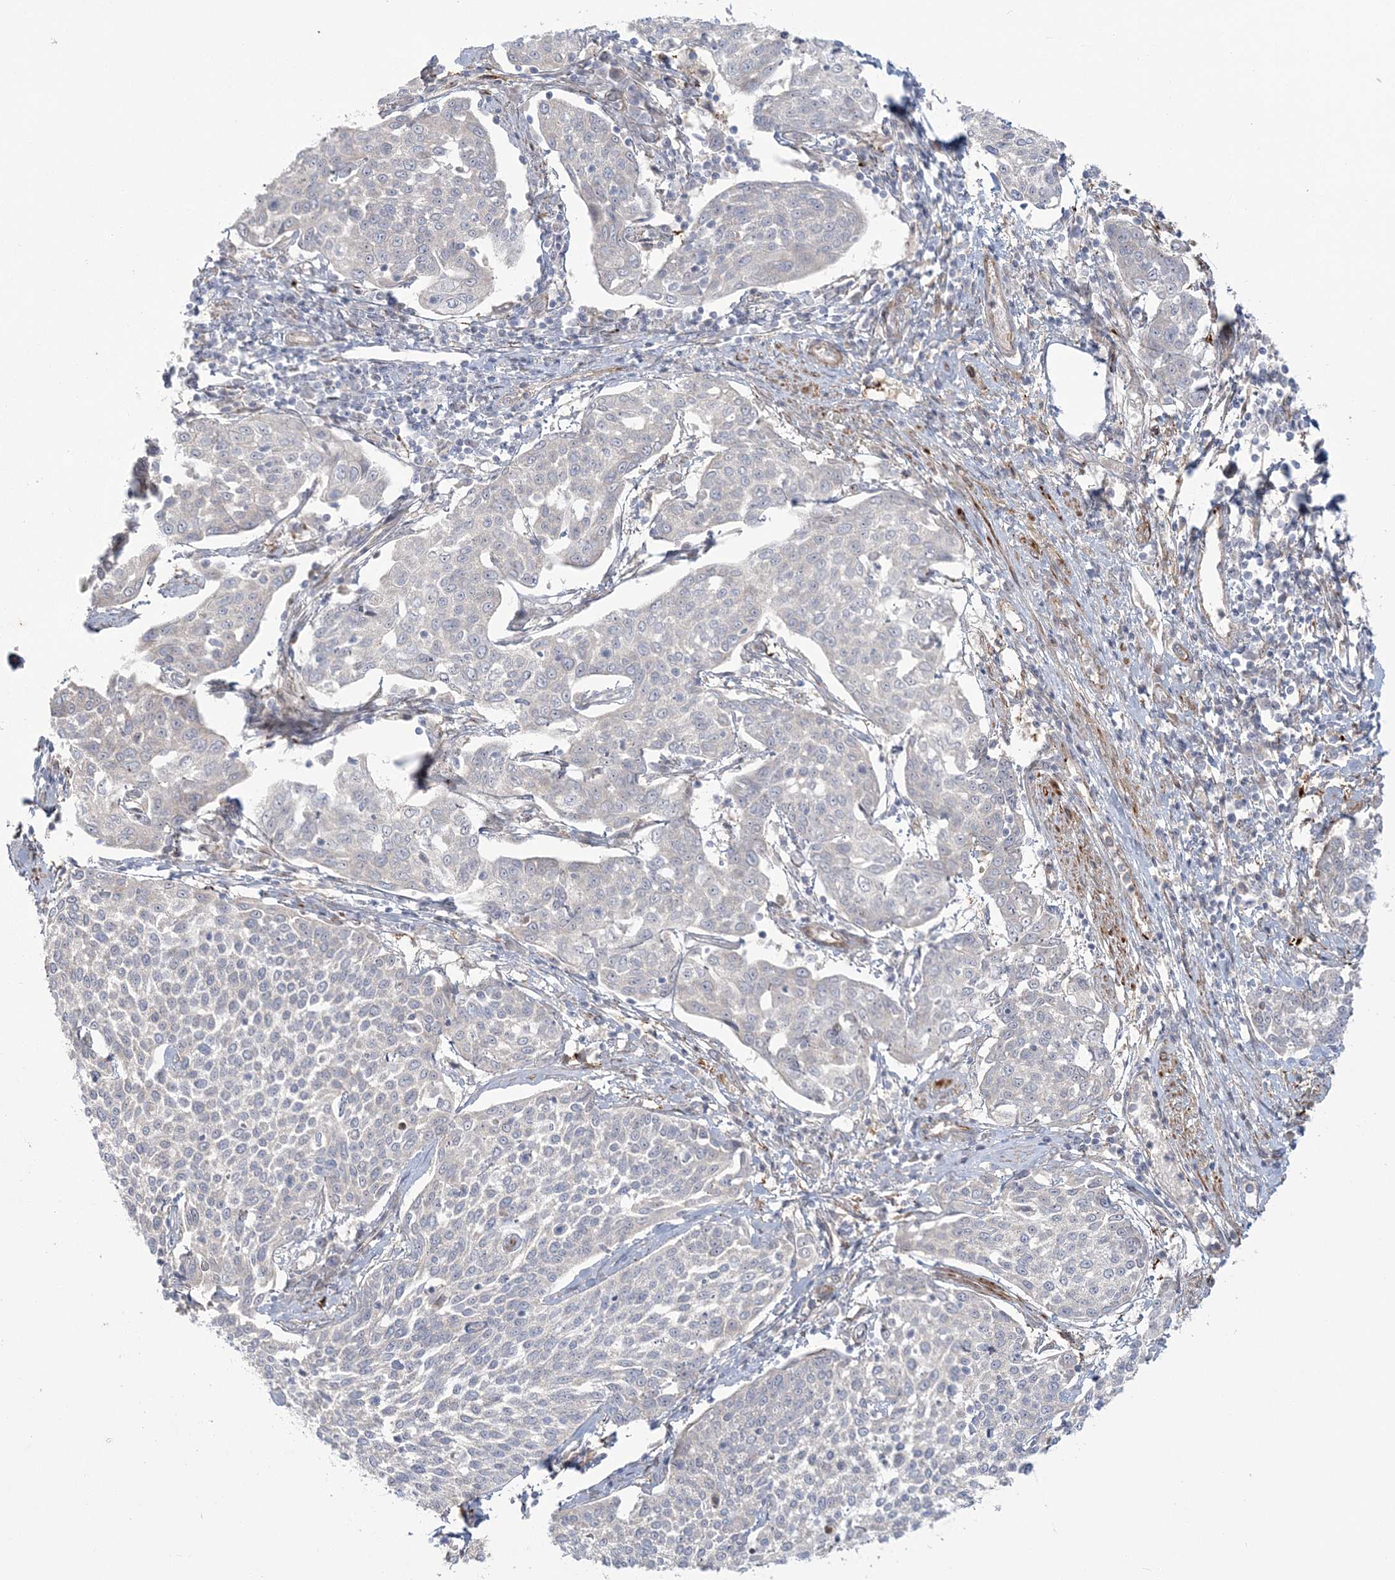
{"staining": {"intensity": "negative", "quantity": "none", "location": "none"}, "tissue": "cervical cancer", "cell_type": "Tumor cells", "image_type": "cancer", "snomed": [{"axis": "morphology", "description": "Squamous cell carcinoma, NOS"}, {"axis": "topography", "description": "Cervix"}], "caption": "The histopathology image shows no staining of tumor cells in cervical cancer.", "gene": "NUDT9", "patient": {"sex": "female", "age": 34}}